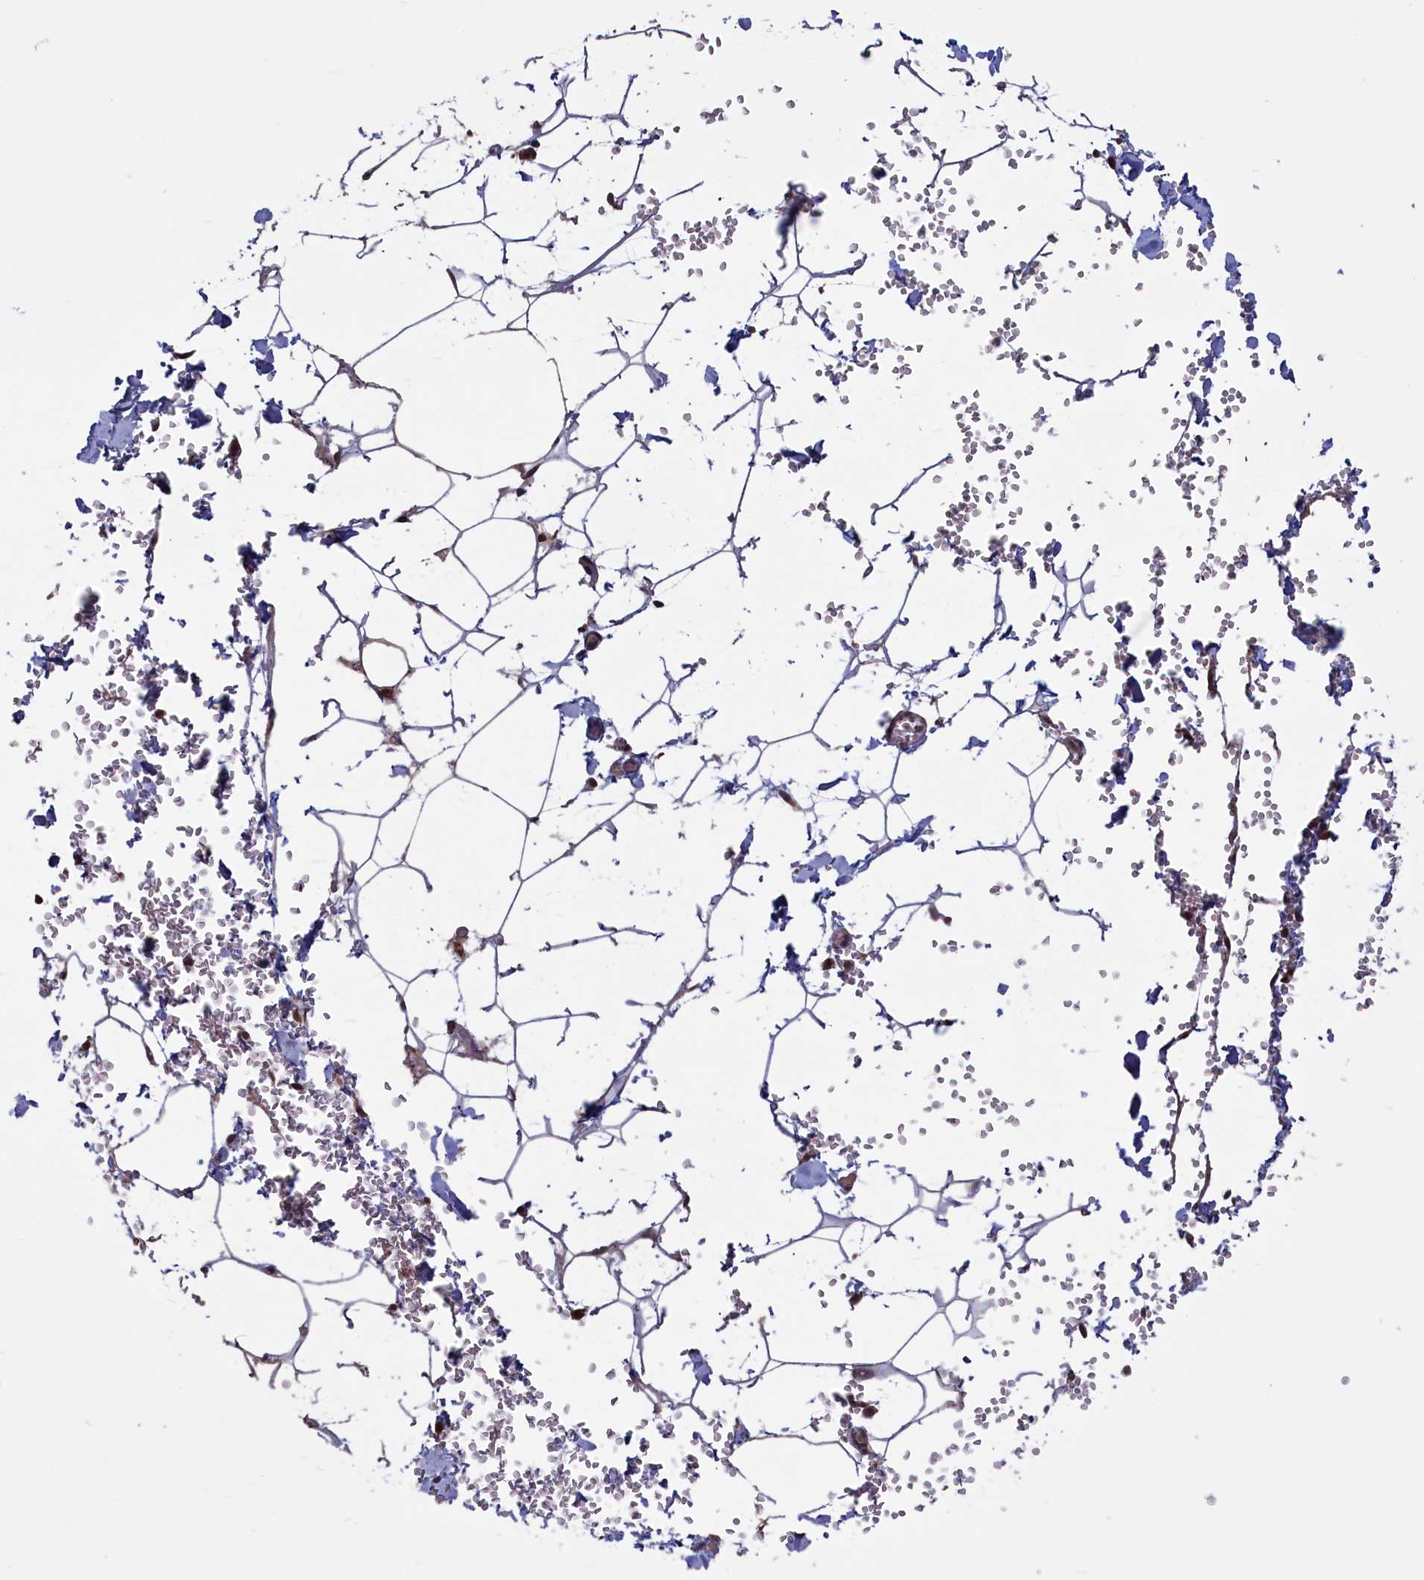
{"staining": {"intensity": "weak", "quantity": "25%-75%", "location": "cytoplasmic/membranous"}, "tissue": "adipose tissue", "cell_type": "Adipocytes", "image_type": "normal", "snomed": [{"axis": "morphology", "description": "Normal tissue, NOS"}, {"axis": "topography", "description": "Gallbladder"}, {"axis": "topography", "description": "Peripheral nerve tissue"}], "caption": "The photomicrograph demonstrates a brown stain indicating the presence of a protein in the cytoplasmic/membranous of adipocytes in adipose tissue. (Brightfield microscopy of DAB IHC at high magnification).", "gene": "CACTIN", "patient": {"sex": "male", "age": 38}}